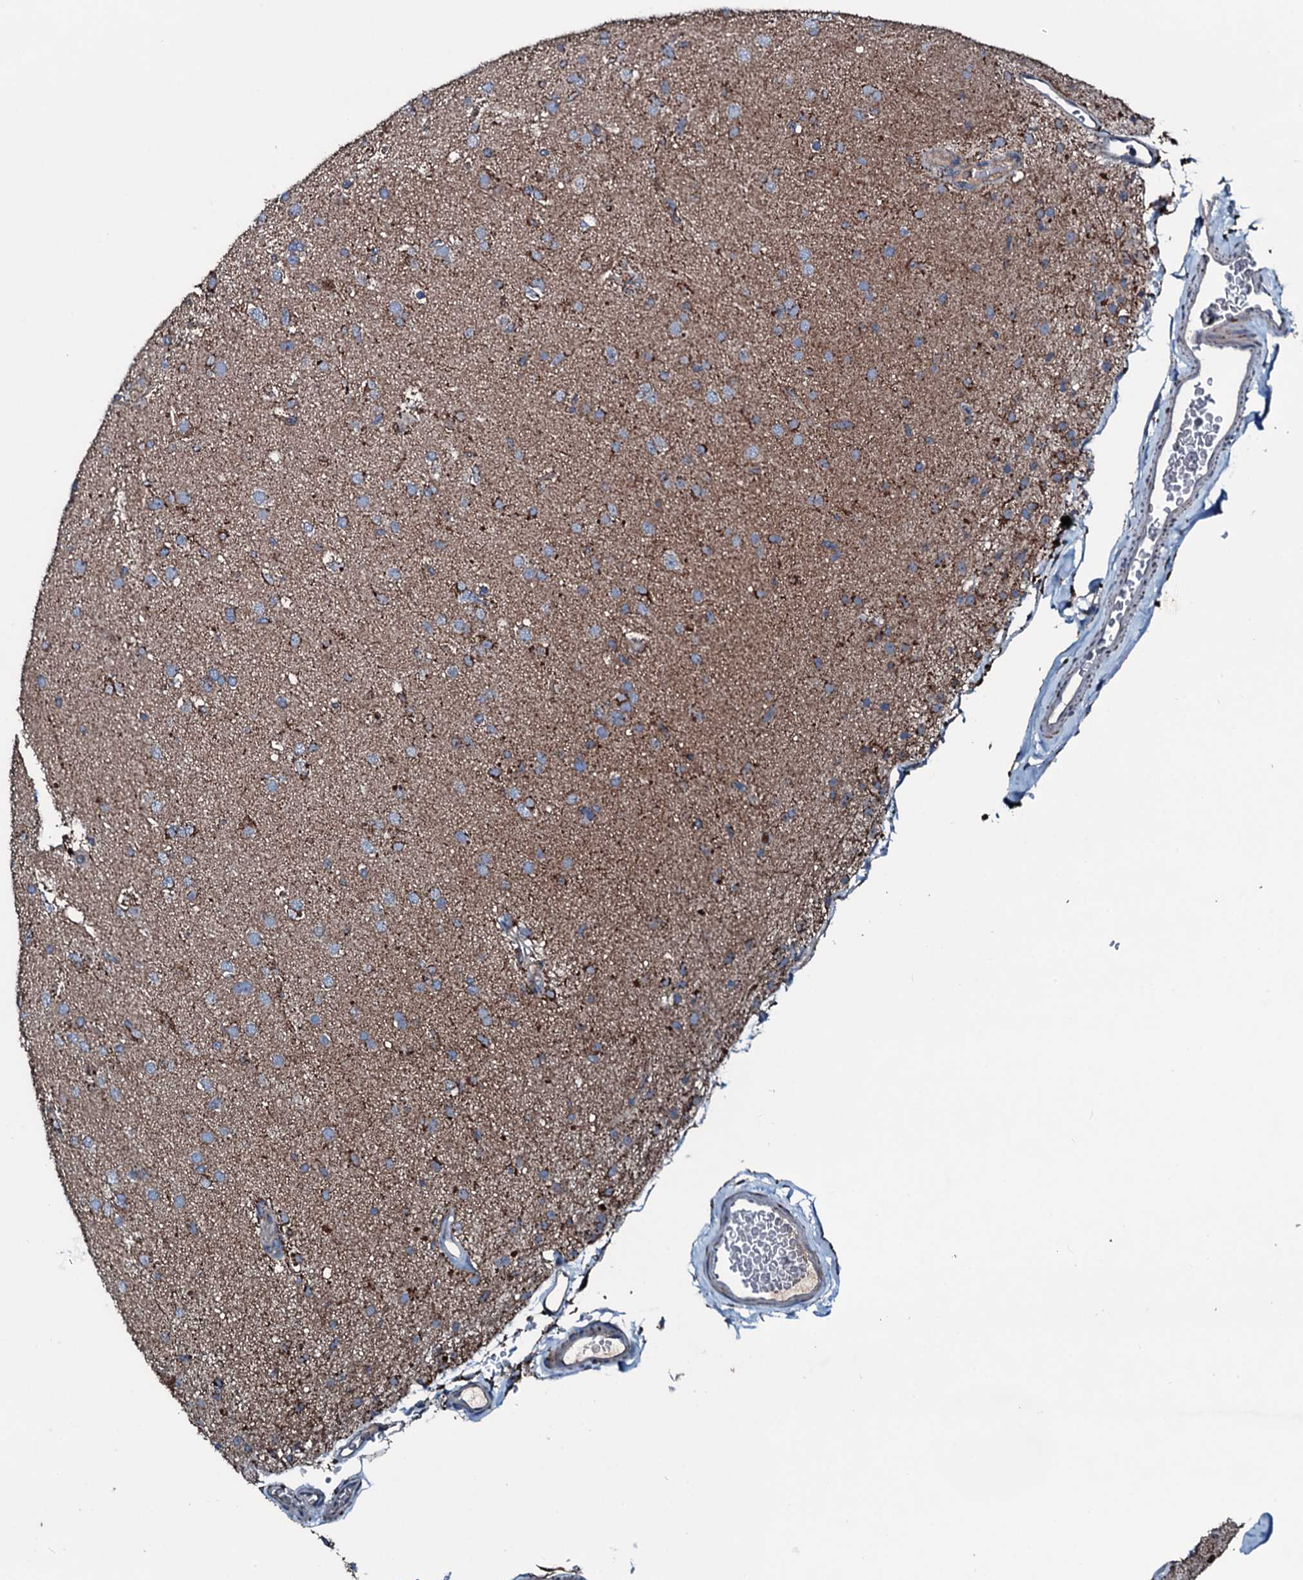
{"staining": {"intensity": "moderate", "quantity": "<25%", "location": "cytoplasmic/membranous"}, "tissue": "glioma", "cell_type": "Tumor cells", "image_type": "cancer", "snomed": [{"axis": "morphology", "description": "Glioma, malignant, Low grade"}, {"axis": "topography", "description": "Brain"}], "caption": "Brown immunohistochemical staining in human glioma exhibits moderate cytoplasmic/membranous positivity in approximately <25% of tumor cells.", "gene": "ACSS3", "patient": {"sex": "male", "age": 65}}